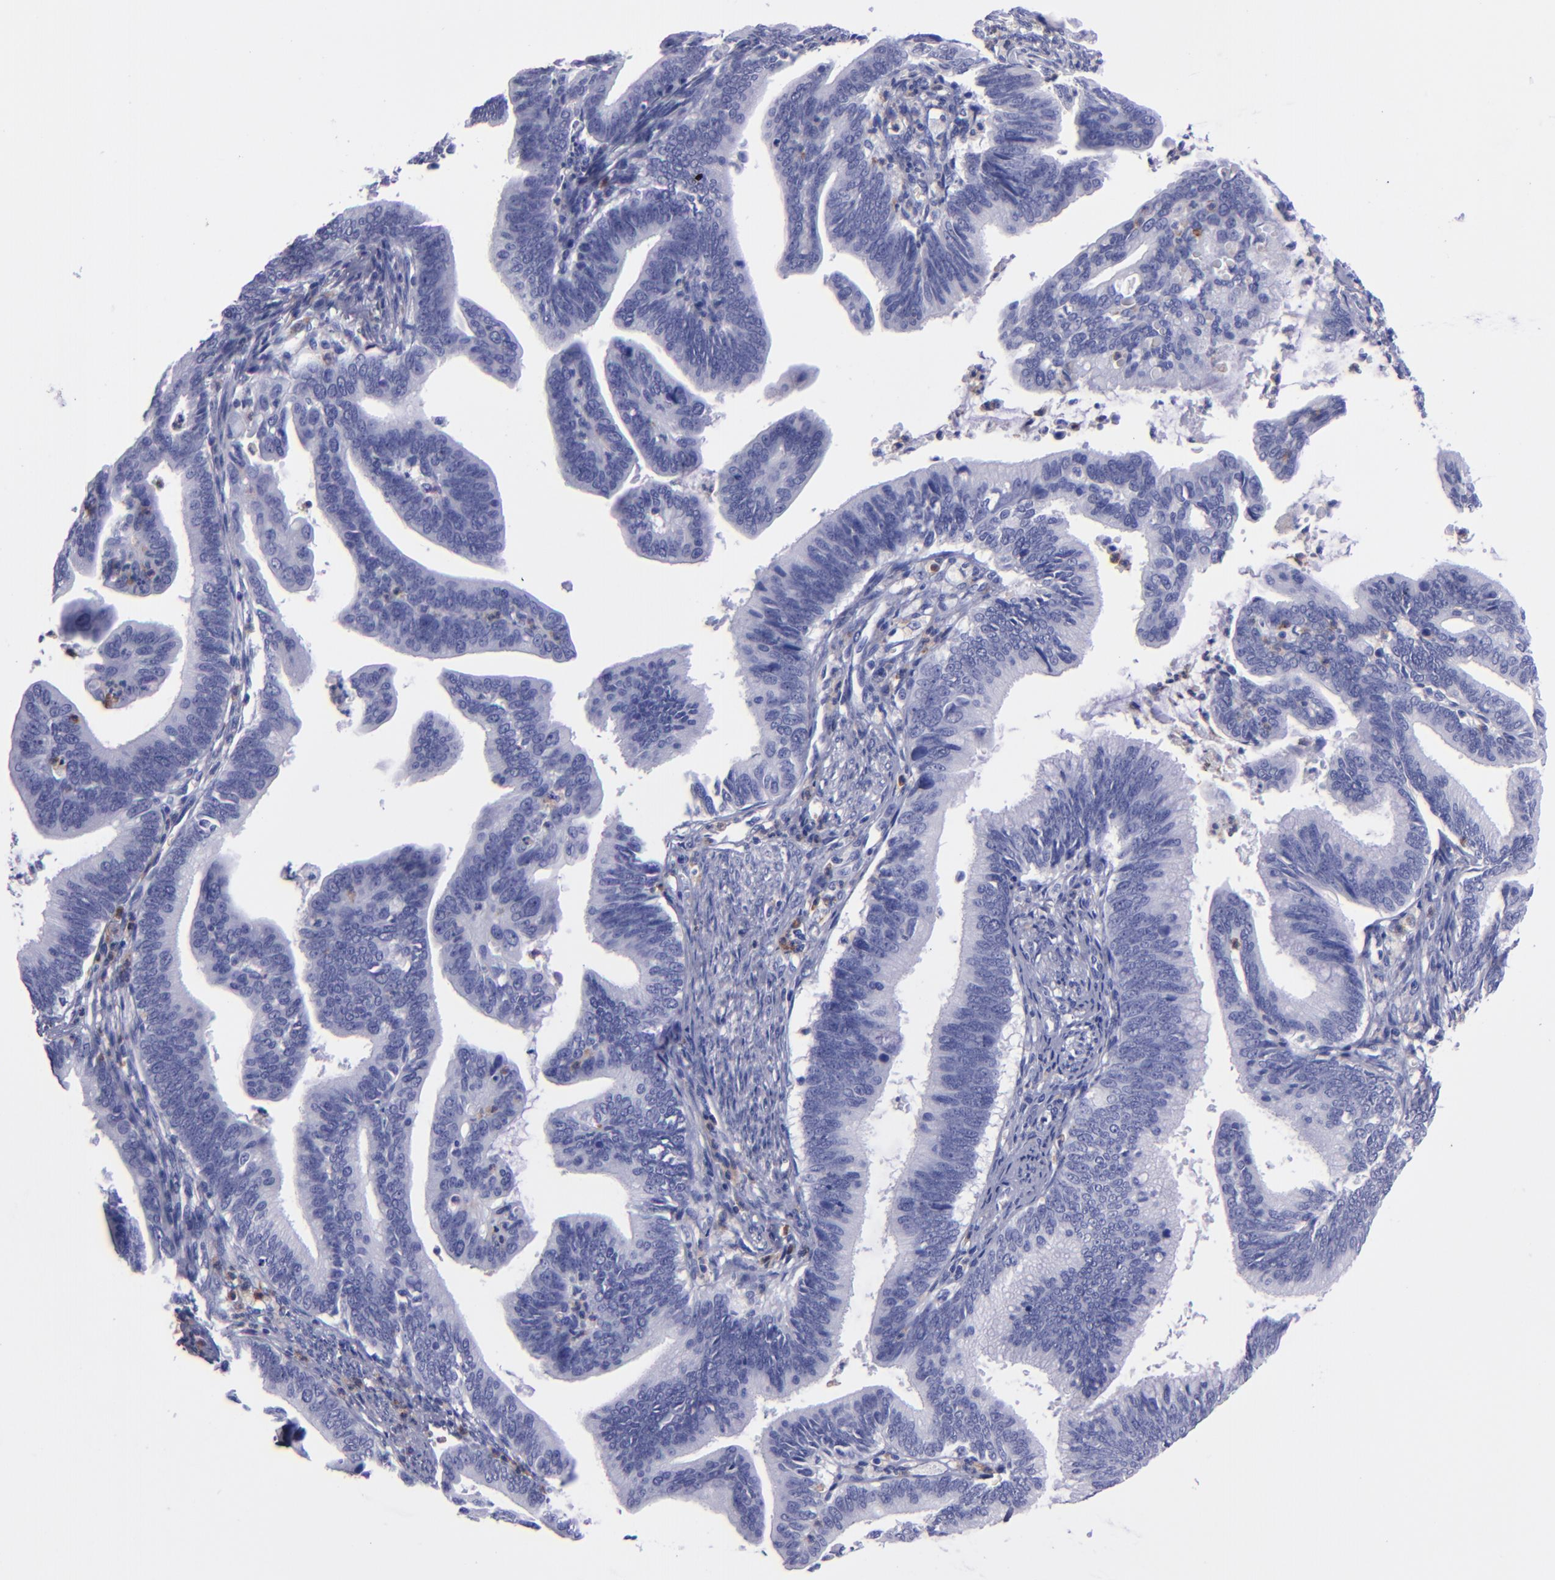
{"staining": {"intensity": "negative", "quantity": "none", "location": "none"}, "tissue": "cervical cancer", "cell_type": "Tumor cells", "image_type": "cancer", "snomed": [{"axis": "morphology", "description": "Adenocarcinoma, NOS"}, {"axis": "topography", "description": "Cervix"}], "caption": "There is no significant positivity in tumor cells of cervical cancer (adenocarcinoma).", "gene": "CR1", "patient": {"sex": "female", "age": 47}}